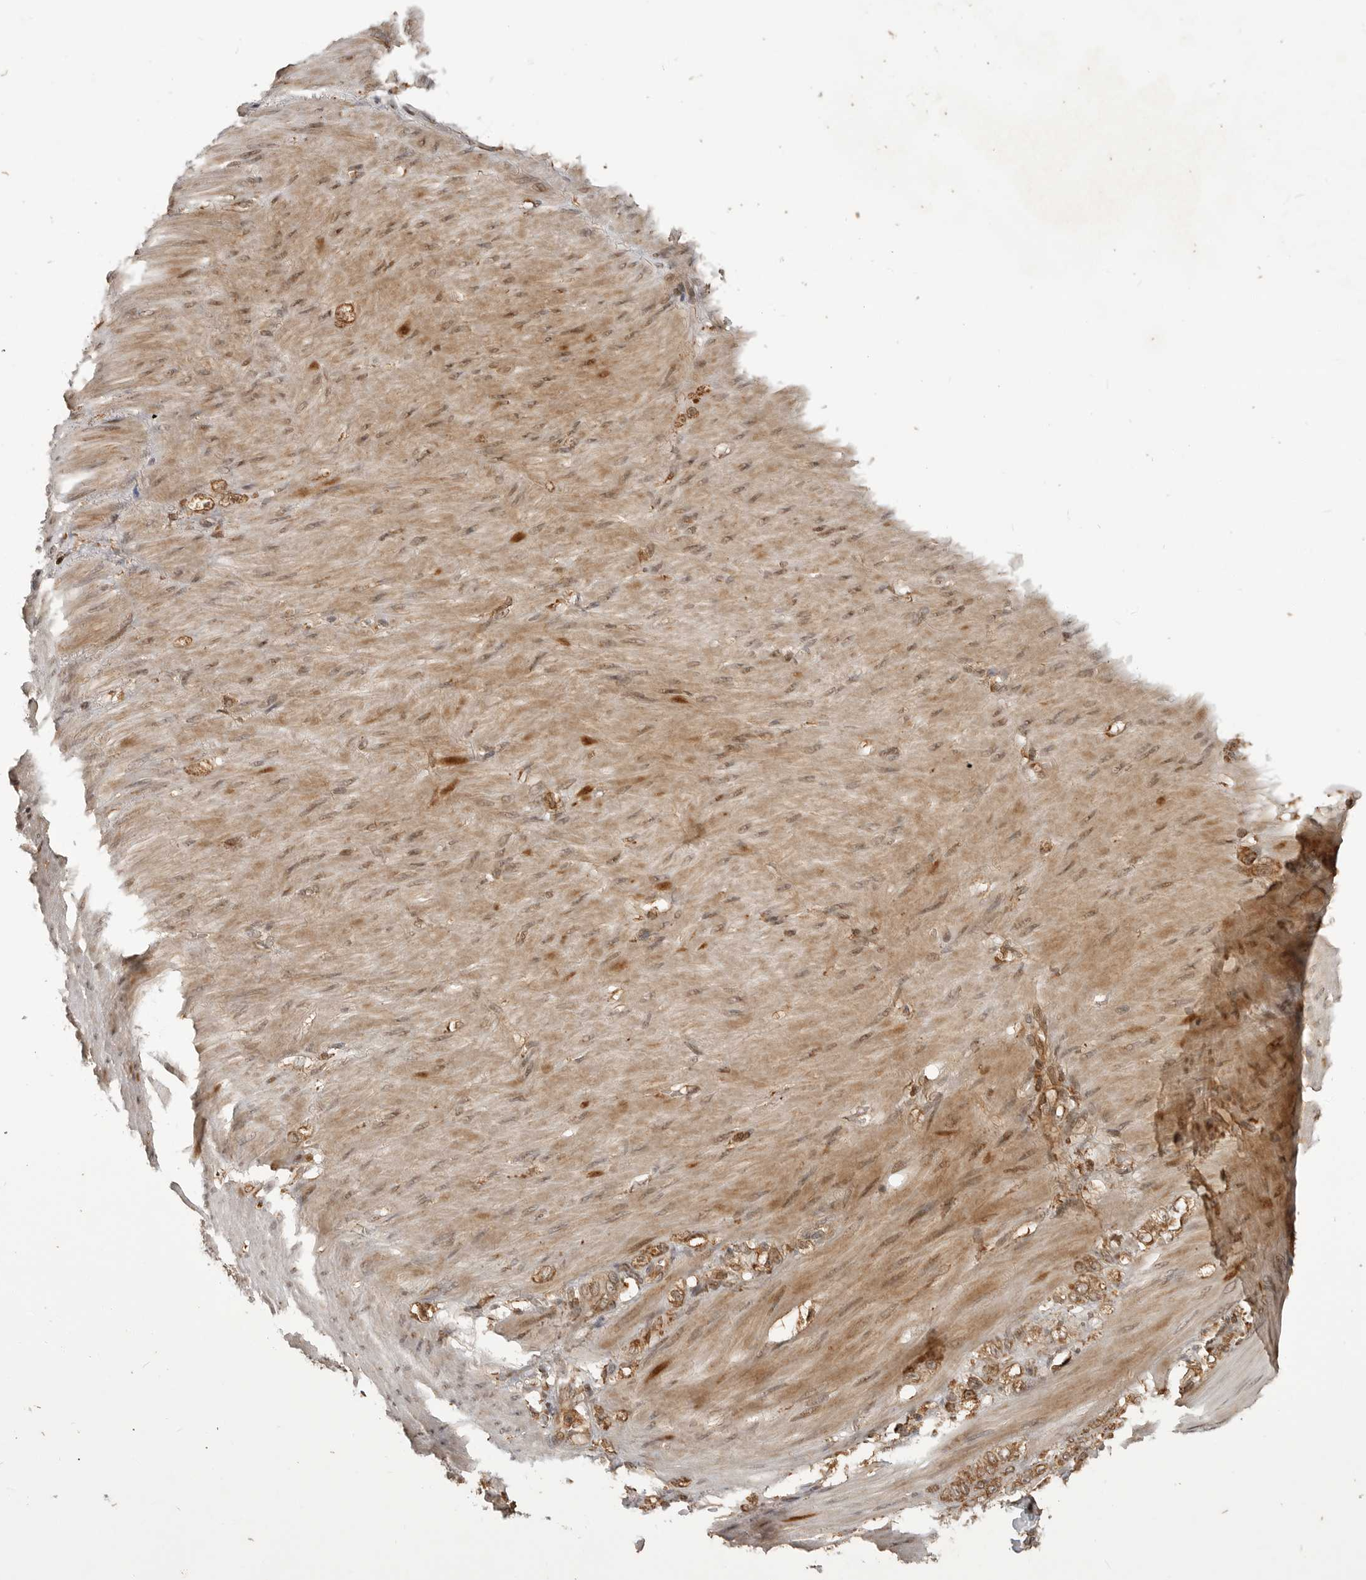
{"staining": {"intensity": "moderate", "quantity": ">75%", "location": "cytoplasmic/membranous,nuclear"}, "tissue": "stomach cancer", "cell_type": "Tumor cells", "image_type": "cancer", "snomed": [{"axis": "morphology", "description": "Normal tissue, NOS"}, {"axis": "morphology", "description": "Adenocarcinoma, NOS"}, {"axis": "topography", "description": "Stomach"}], "caption": "IHC photomicrograph of neoplastic tissue: stomach cancer stained using immunohistochemistry exhibits medium levels of moderate protein expression localized specifically in the cytoplasmic/membranous and nuclear of tumor cells, appearing as a cytoplasmic/membranous and nuclear brown color.", "gene": "BMP2K", "patient": {"sex": "male", "age": 82}}